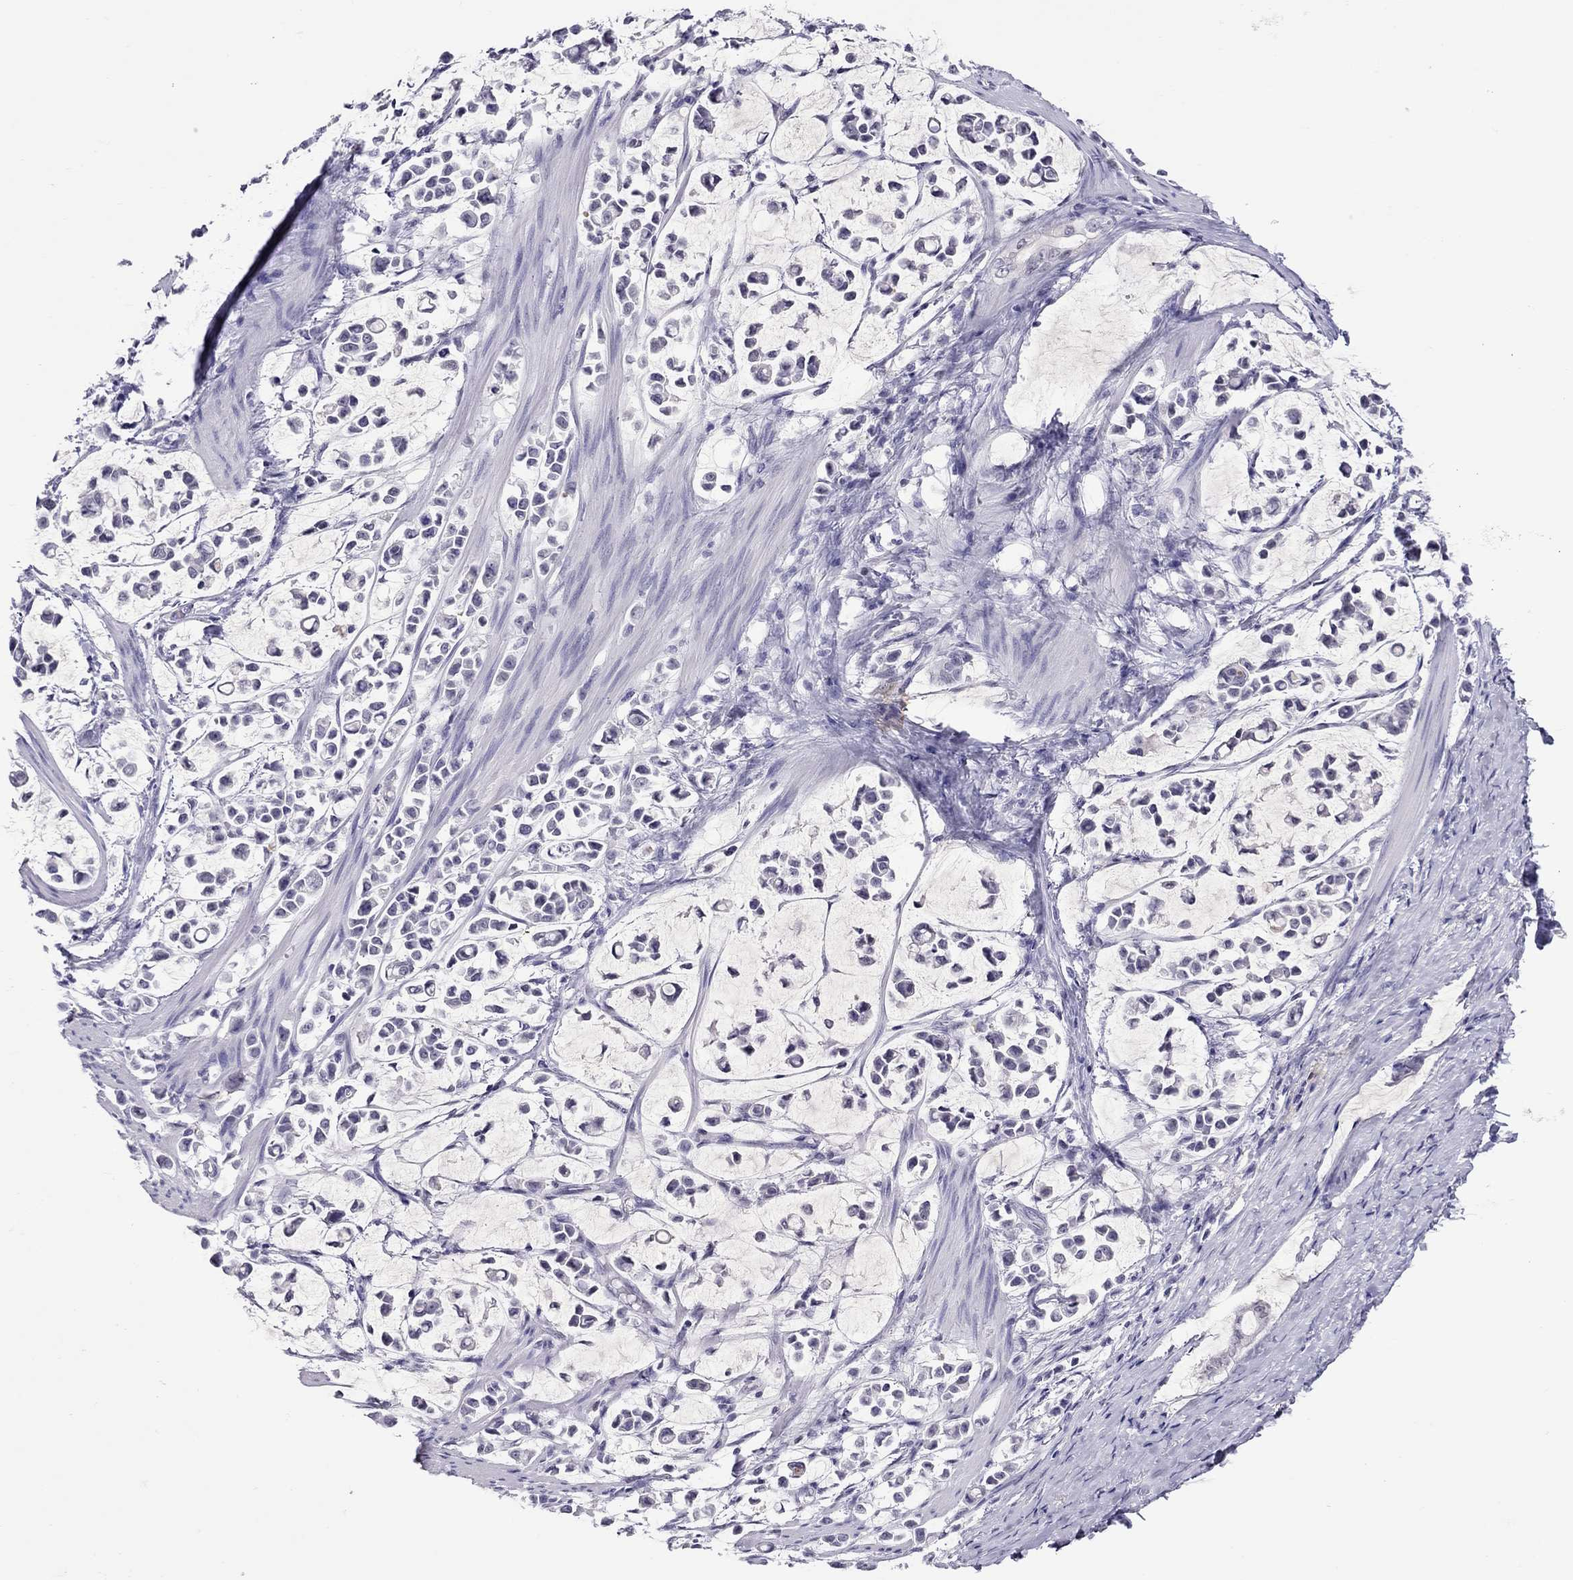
{"staining": {"intensity": "negative", "quantity": "none", "location": "none"}, "tissue": "stomach cancer", "cell_type": "Tumor cells", "image_type": "cancer", "snomed": [{"axis": "morphology", "description": "Adenocarcinoma, NOS"}, {"axis": "topography", "description": "Stomach"}], "caption": "Immunohistochemical staining of human adenocarcinoma (stomach) demonstrates no significant positivity in tumor cells.", "gene": "CHRNB3", "patient": {"sex": "male", "age": 82}}